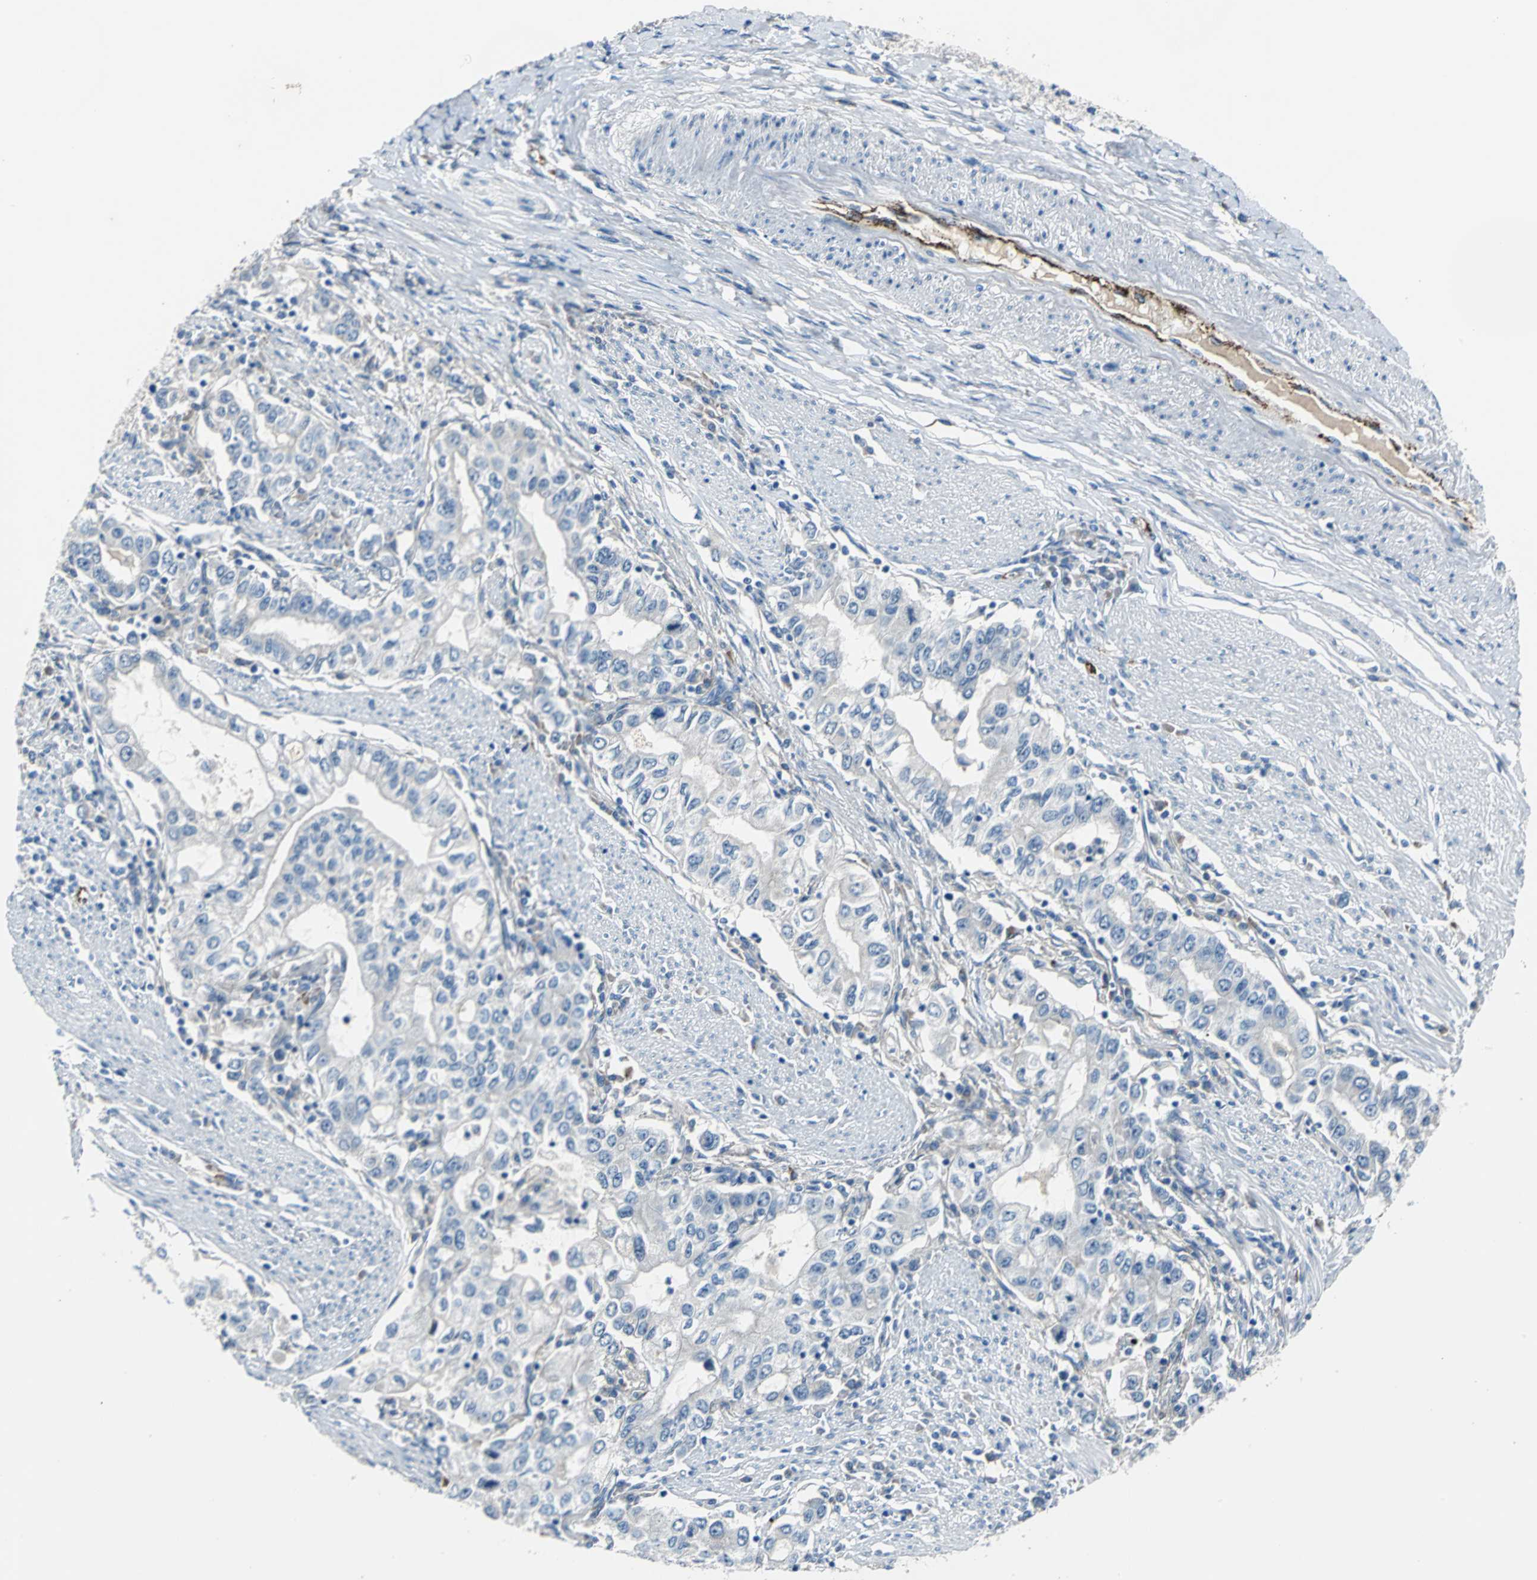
{"staining": {"intensity": "negative", "quantity": "none", "location": "none"}, "tissue": "stomach cancer", "cell_type": "Tumor cells", "image_type": "cancer", "snomed": [{"axis": "morphology", "description": "Adenocarcinoma, NOS"}, {"axis": "topography", "description": "Stomach, lower"}], "caption": "This is a photomicrograph of IHC staining of adenocarcinoma (stomach), which shows no staining in tumor cells.", "gene": "SELP", "patient": {"sex": "female", "age": 72}}